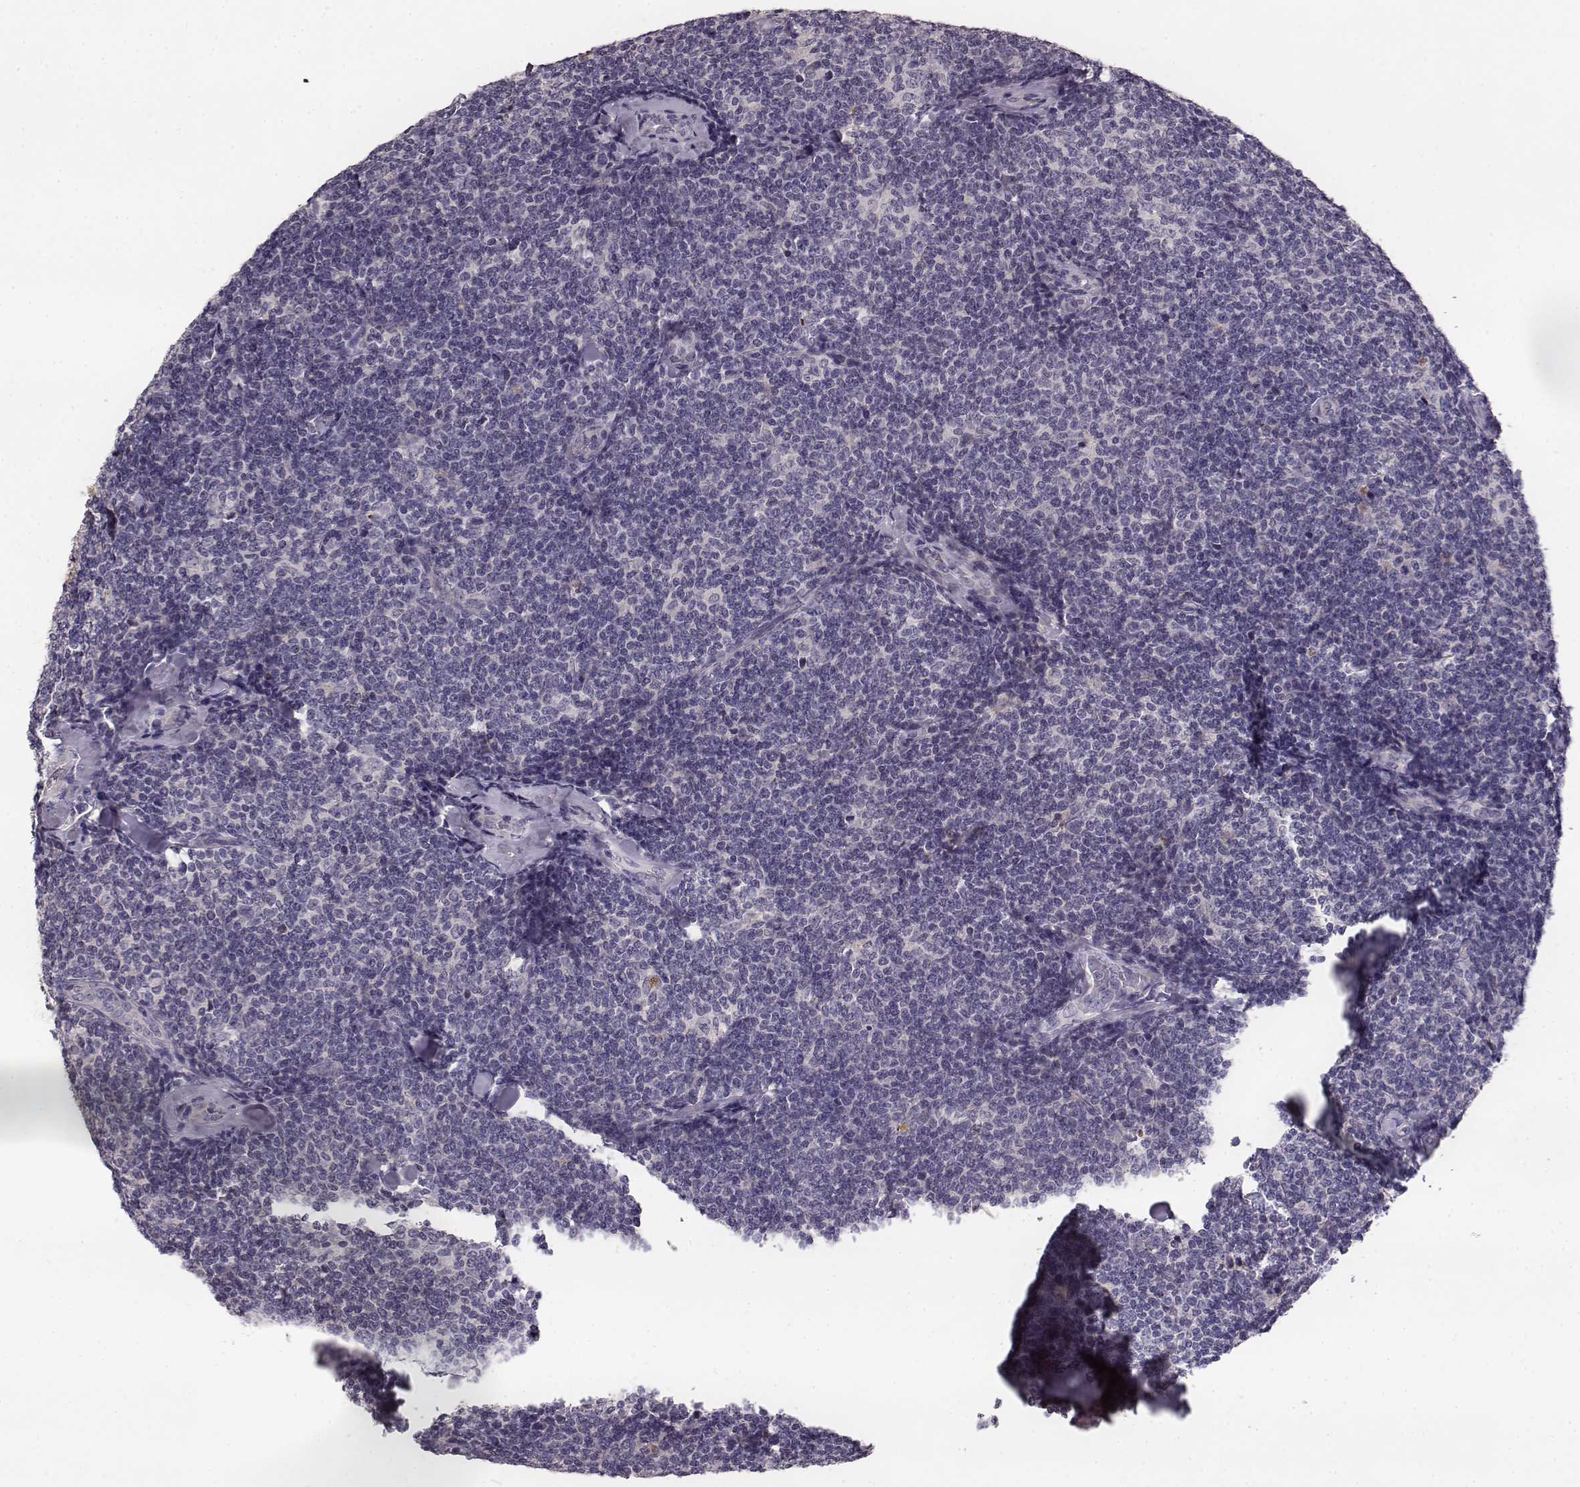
{"staining": {"intensity": "negative", "quantity": "none", "location": "none"}, "tissue": "lymphoma", "cell_type": "Tumor cells", "image_type": "cancer", "snomed": [{"axis": "morphology", "description": "Malignant lymphoma, non-Hodgkin's type, Low grade"}, {"axis": "topography", "description": "Lymph node"}], "caption": "Immunohistochemical staining of human lymphoma shows no significant positivity in tumor cells. (DAB IHC visualized using brightfield microscopy, high magnification).", "gene": "YJEFN3", "patient": {"sex": "female", "age": 56}}